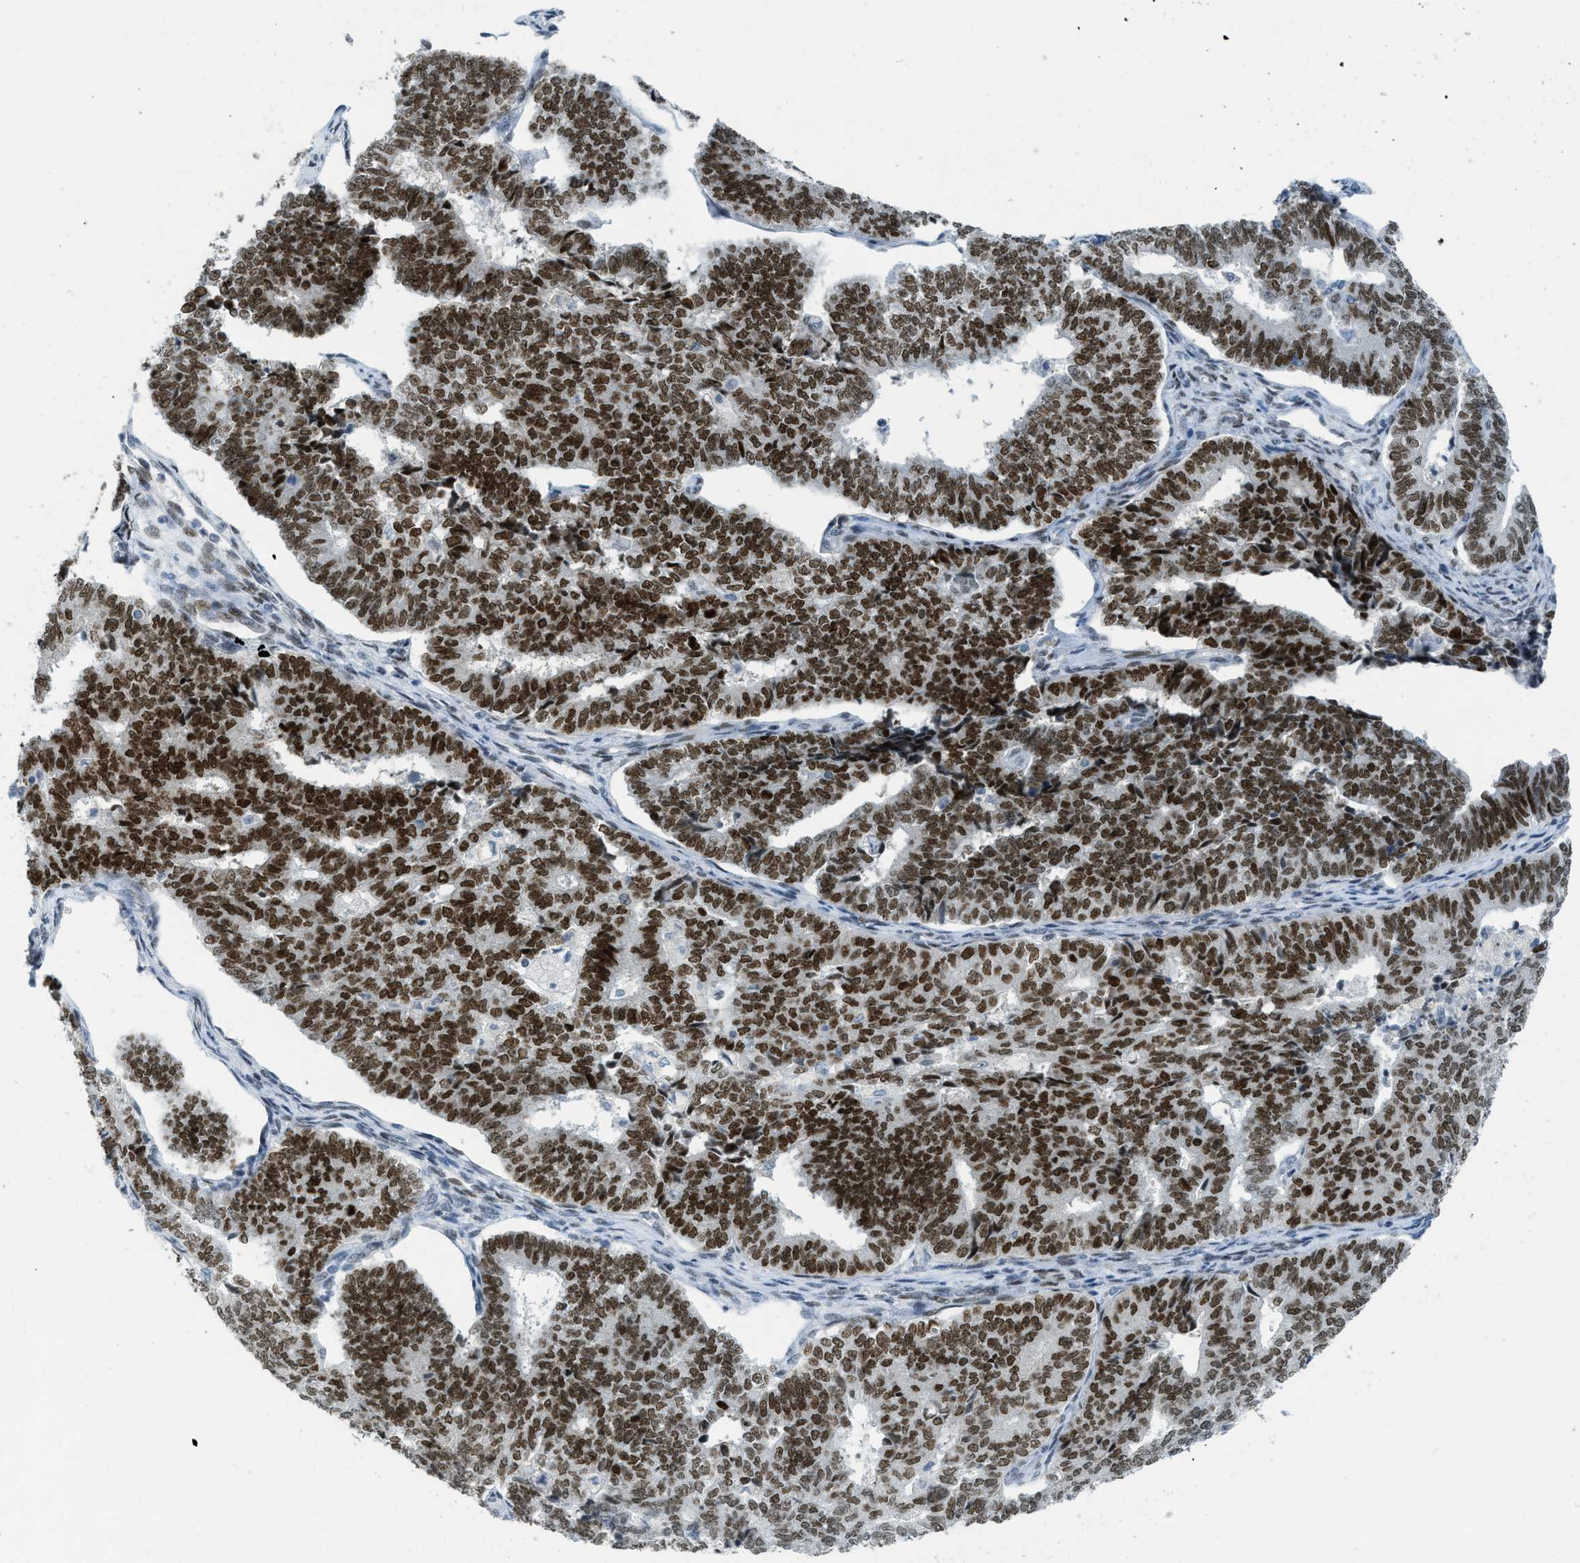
{"staining": {"intensity": "strong", "quantity": ">75%", "location": "nuclear"}, "tissue": "endometrial cancer", "cell_type": "Tumor cells", "image_type": "cancer", "snomed": [{"axis": "morphology", "description": "Adenocarcinoma, NOS"}, {"axis": "topography", "description": "Endometrium"}], "caption": "Endometrial cancer (adenocarcinoma) stained with DAB immunohistochemistry (IHC) displays high levels of strong nuclear expression in about >75% of tumor cells.", "gene": "PBX1", "patient": {"sex": "female", "age": 70}}